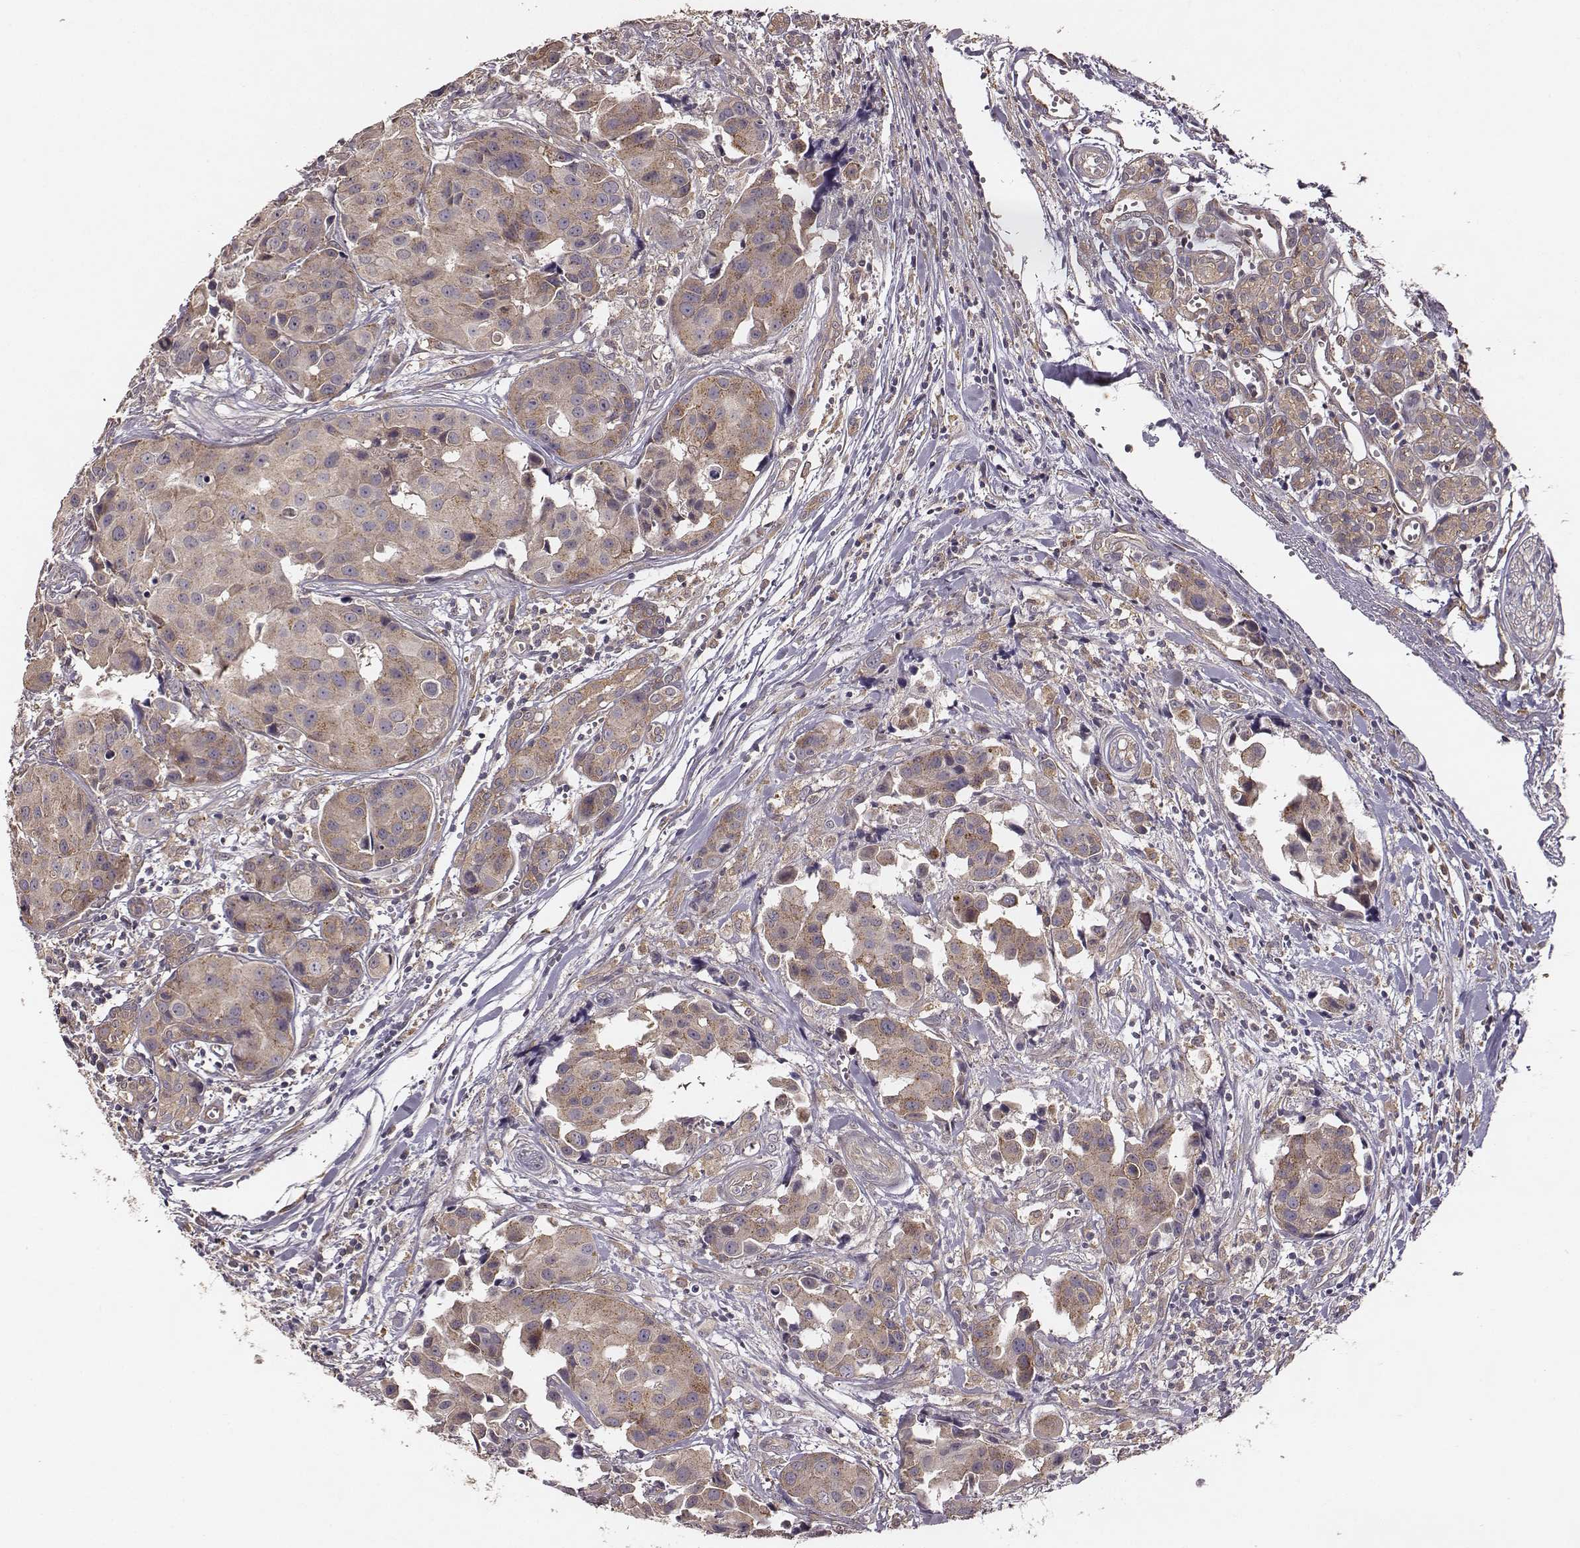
{"staining": {"intensity": "weak", "quantity": "25%-75%", "location": "cytoplasmic/membranous"}, "tissue": "head and neck cancer", "cell_type": "Tumor cells", "image_type": "cancer", "snomed": [{"axis": "morphology", "description": "Adenocarcinoma, NOS"}, {"axis": "topography", "description": "Head-Neck"}], "caption": "Immunohistochemical staining of head and neck cancer (adenocarcinoma) exhibits low levels of weak cytoplasmic/membranous staining in approximately 25%-75% of tumor cells.", "gene": "VPS26A", "patient": {"sex": "male", "age": 76}}